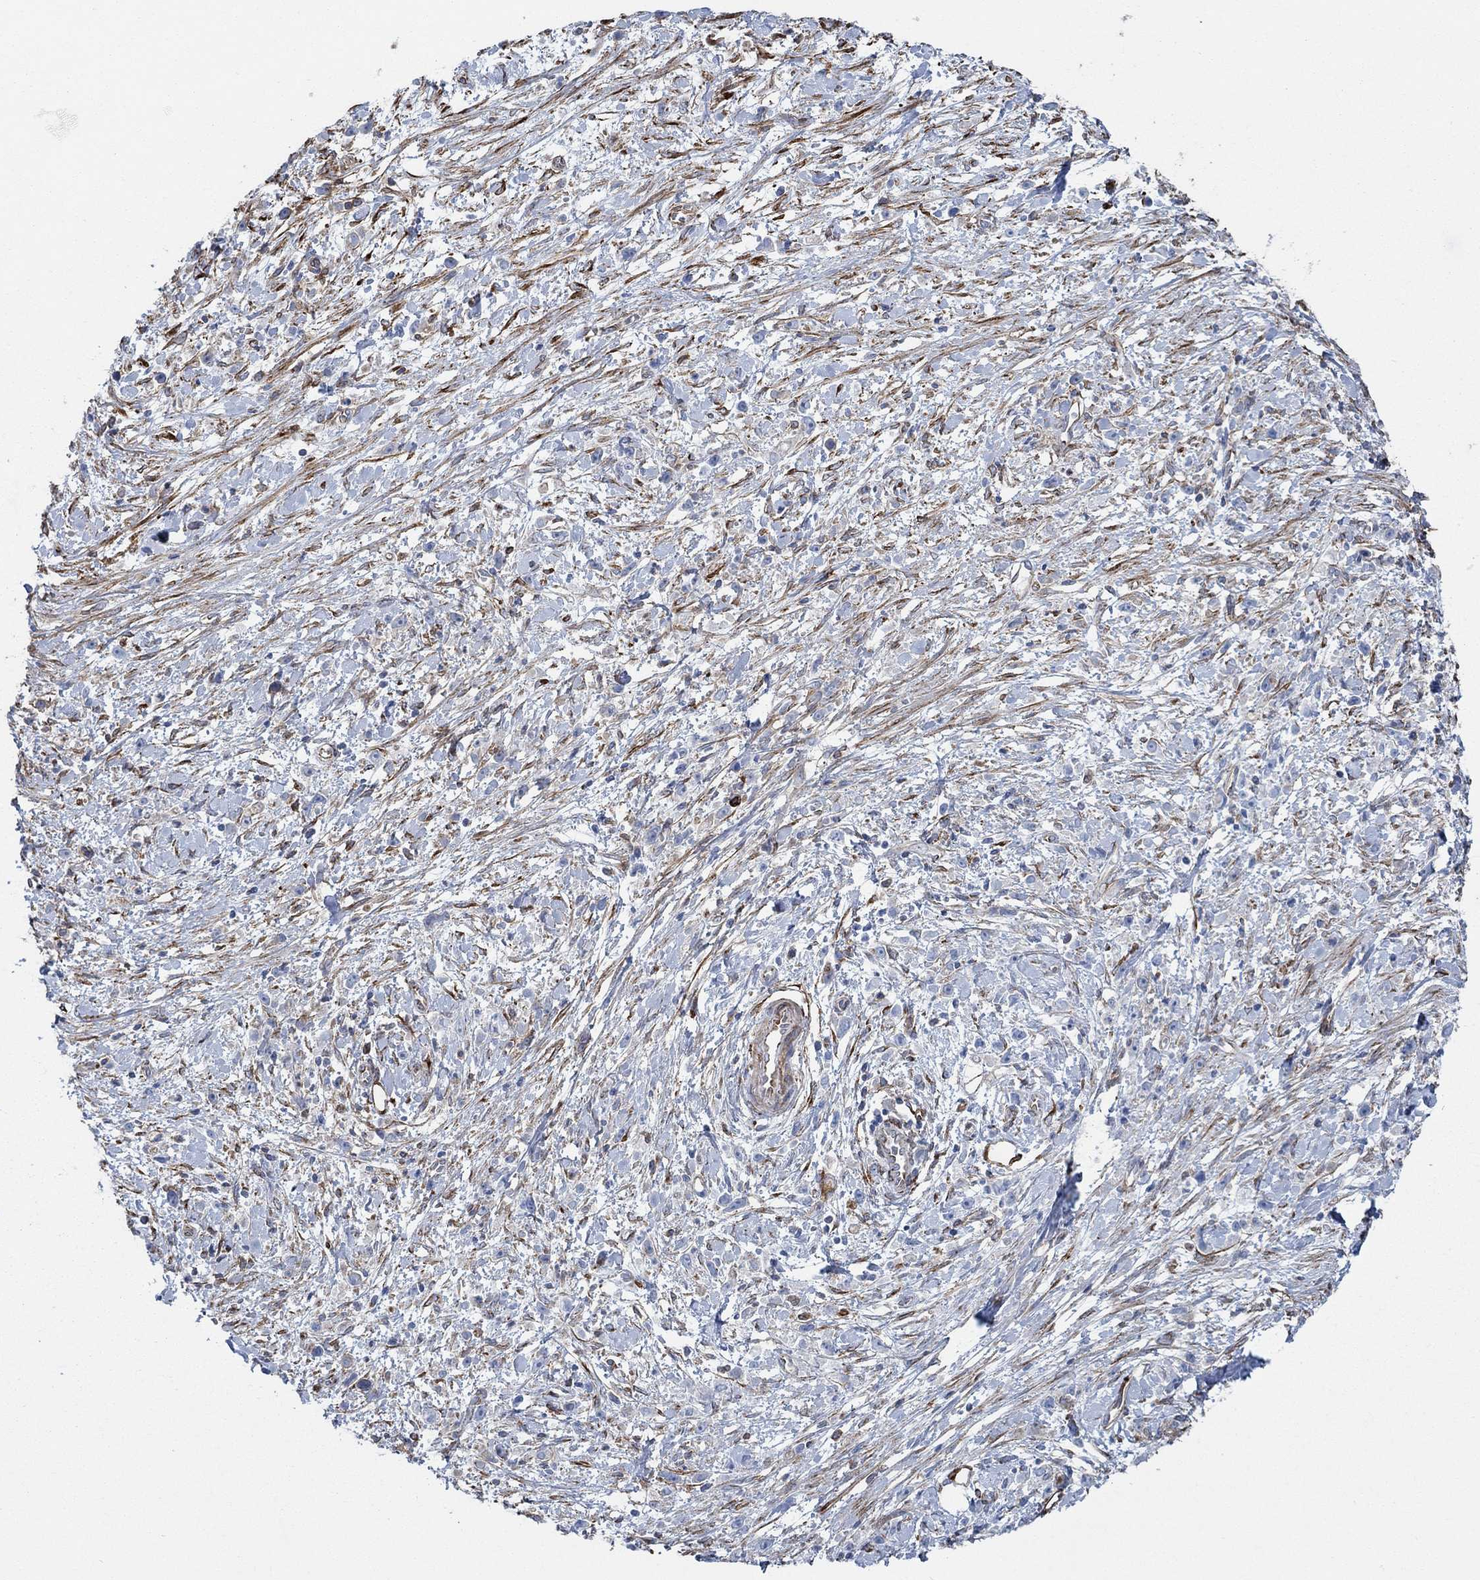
{"staining": {"intensity": "negative", "quantity": "none", "location": "none"}, "tissue": "stomach cancer", "cell_type": "Tumor cells", "image_type": "cancer", "snomed": [{"axis": "morphology", "description": "Adenocarcinoma, NOS"}, {"axis": "topography", "description": "Stomach"}], "caption": "Photomicrograph shows no protein expression in tumor cells of stomach cancer tissue.", "gene": "STC2", "patient": {"sex": "female", "age": 59}}